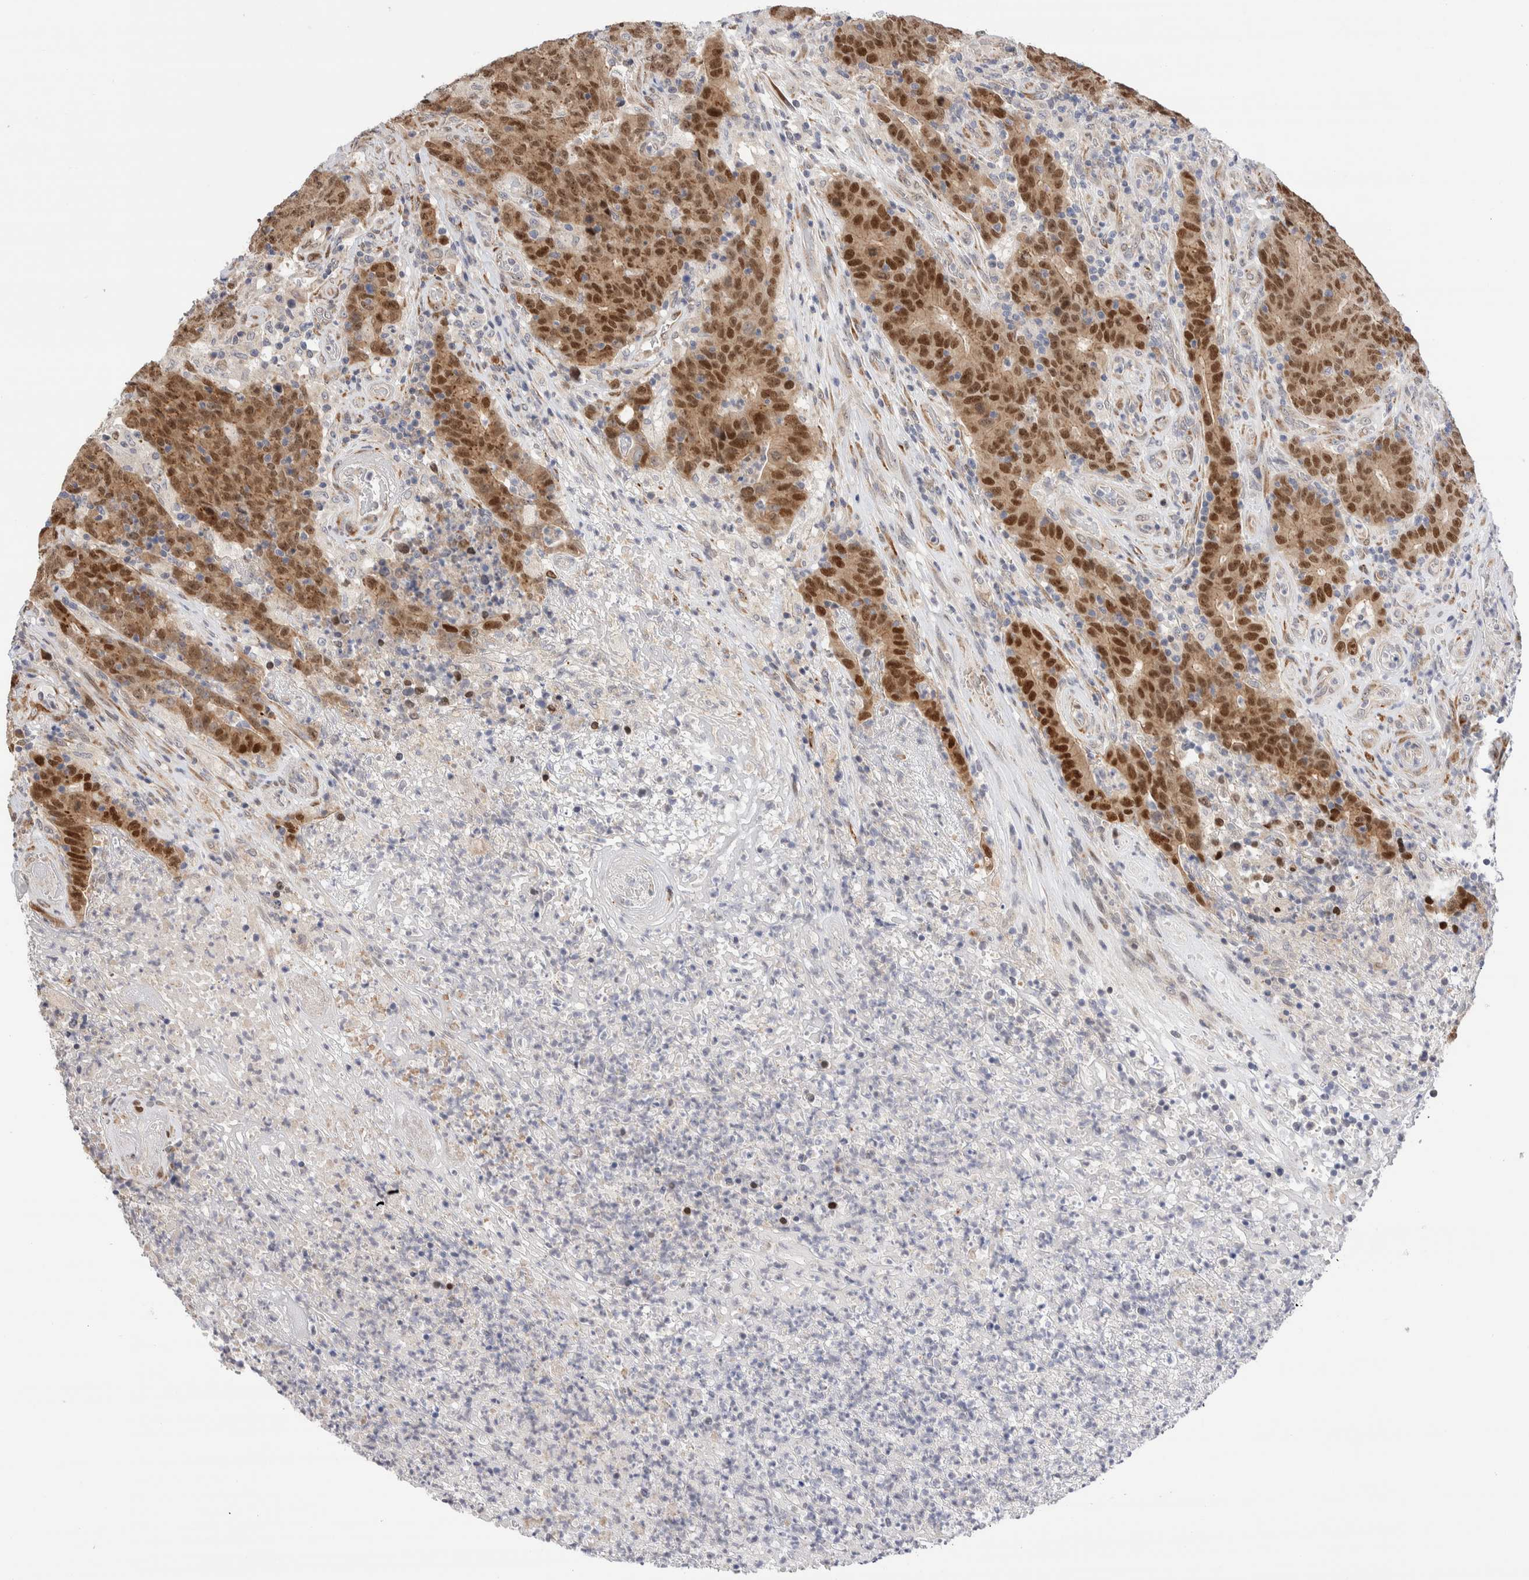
{"staining": {"intensity": "moderate", "quantity": ">75%", "location": "cytoplasmic/membranous,nuclear"}, "tissue": "colorectal cancer", "cell_type": "Tumor cells", "image_type": "cancer", "snomed": [{"axis": "morphology", "description": "Normal tissue, NOS"}, {"axis": "morphology", "description": "Adenocarcinoma, NOS"}, {"axis": "topography", "description": "Colon"}], "caption": "DAB (3,3'-diaminobenzidine) immunohistochemical staining of human colorectal cancer (adenocarcinoma) exhibits moderate cytoplasmic/membranous and nuclear protein expression in approximately >75% of tumor cells.", "gene": "NSMAF", "patient": {"sex": "female", "age": 75}}